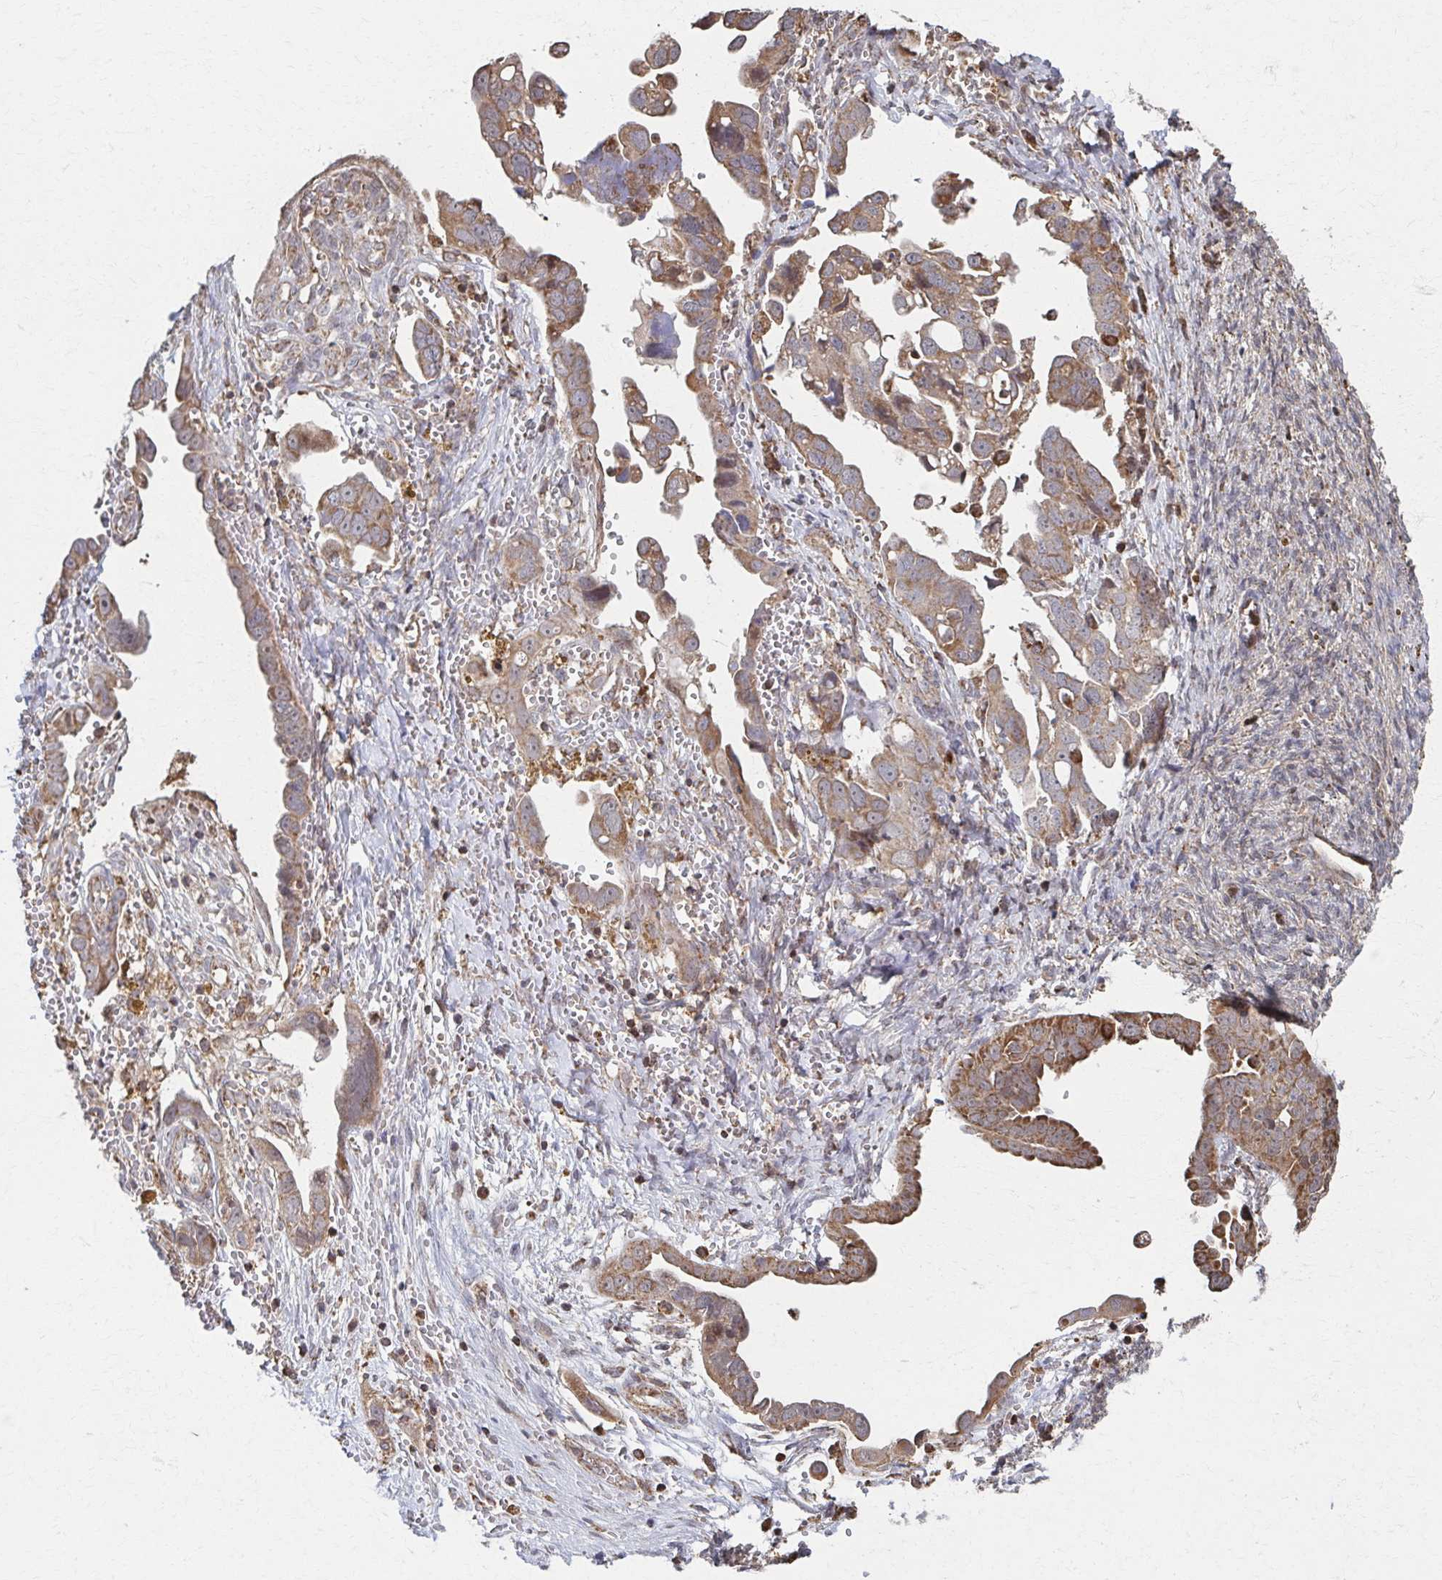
{"staining": {"intensity": "moderate", "quantity": ">75%", "location": "cytoplasmic/membranous"}, "tissue": "ovarian cancer", "cell_type": "Tumor cells", "image_type": "cancer", "snomed": [{"axis": "morphology", "description": "Cystadenocarcinoma, serous, NOS"}, {"axis": "topography", "description": "Ovary"}], "caption": "Immunohistochemistry photomicrograph of human ovarian cancer (serous cystadenocarcinoma) stained for a protein (brown), which displays medium levels of moderate cytoplasmic/membranous staining in approximately >75% of tumor cells.", "gene": "KLHL34", "patient": {"sex": "female", "age": 59}}